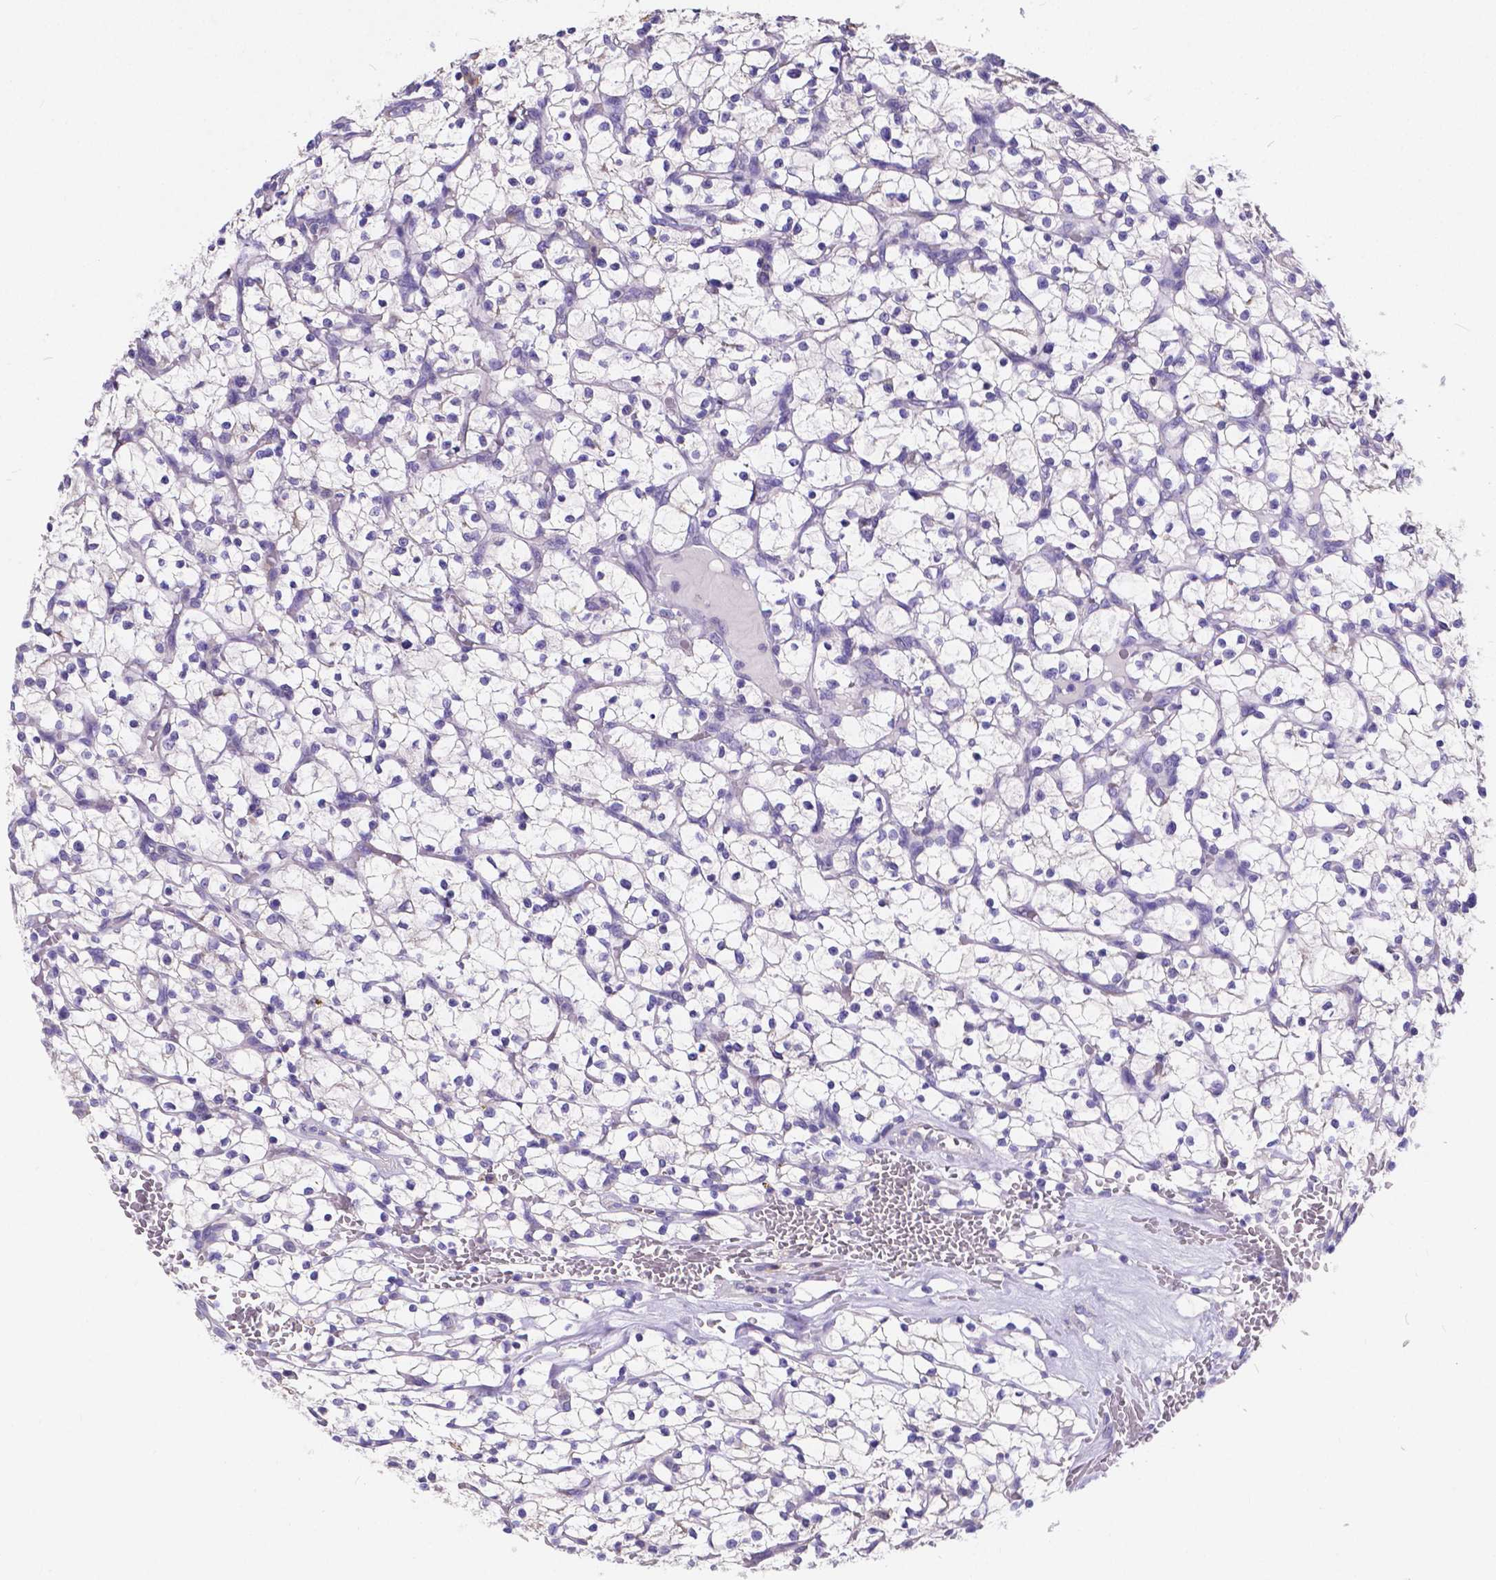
{"staining": {"intensity": "negative", "quantity": "none", "location": "none"}, "tissue": "renal cancer", "cell_type": "Tumor cells", "image_type": "cancer", "snomed": [{"axis": "morphology", "description": "Adenocarcinoma, NOS"}, {"axis": "topography", "description": "Kidney"}], "caption": "DAB immunohistochemical staining of adenocarcinoma (renal) shows no significant positivity in tumor cells.", "gene": "ATP6V1D", "patient": {"sex": "female", "age": 64}}